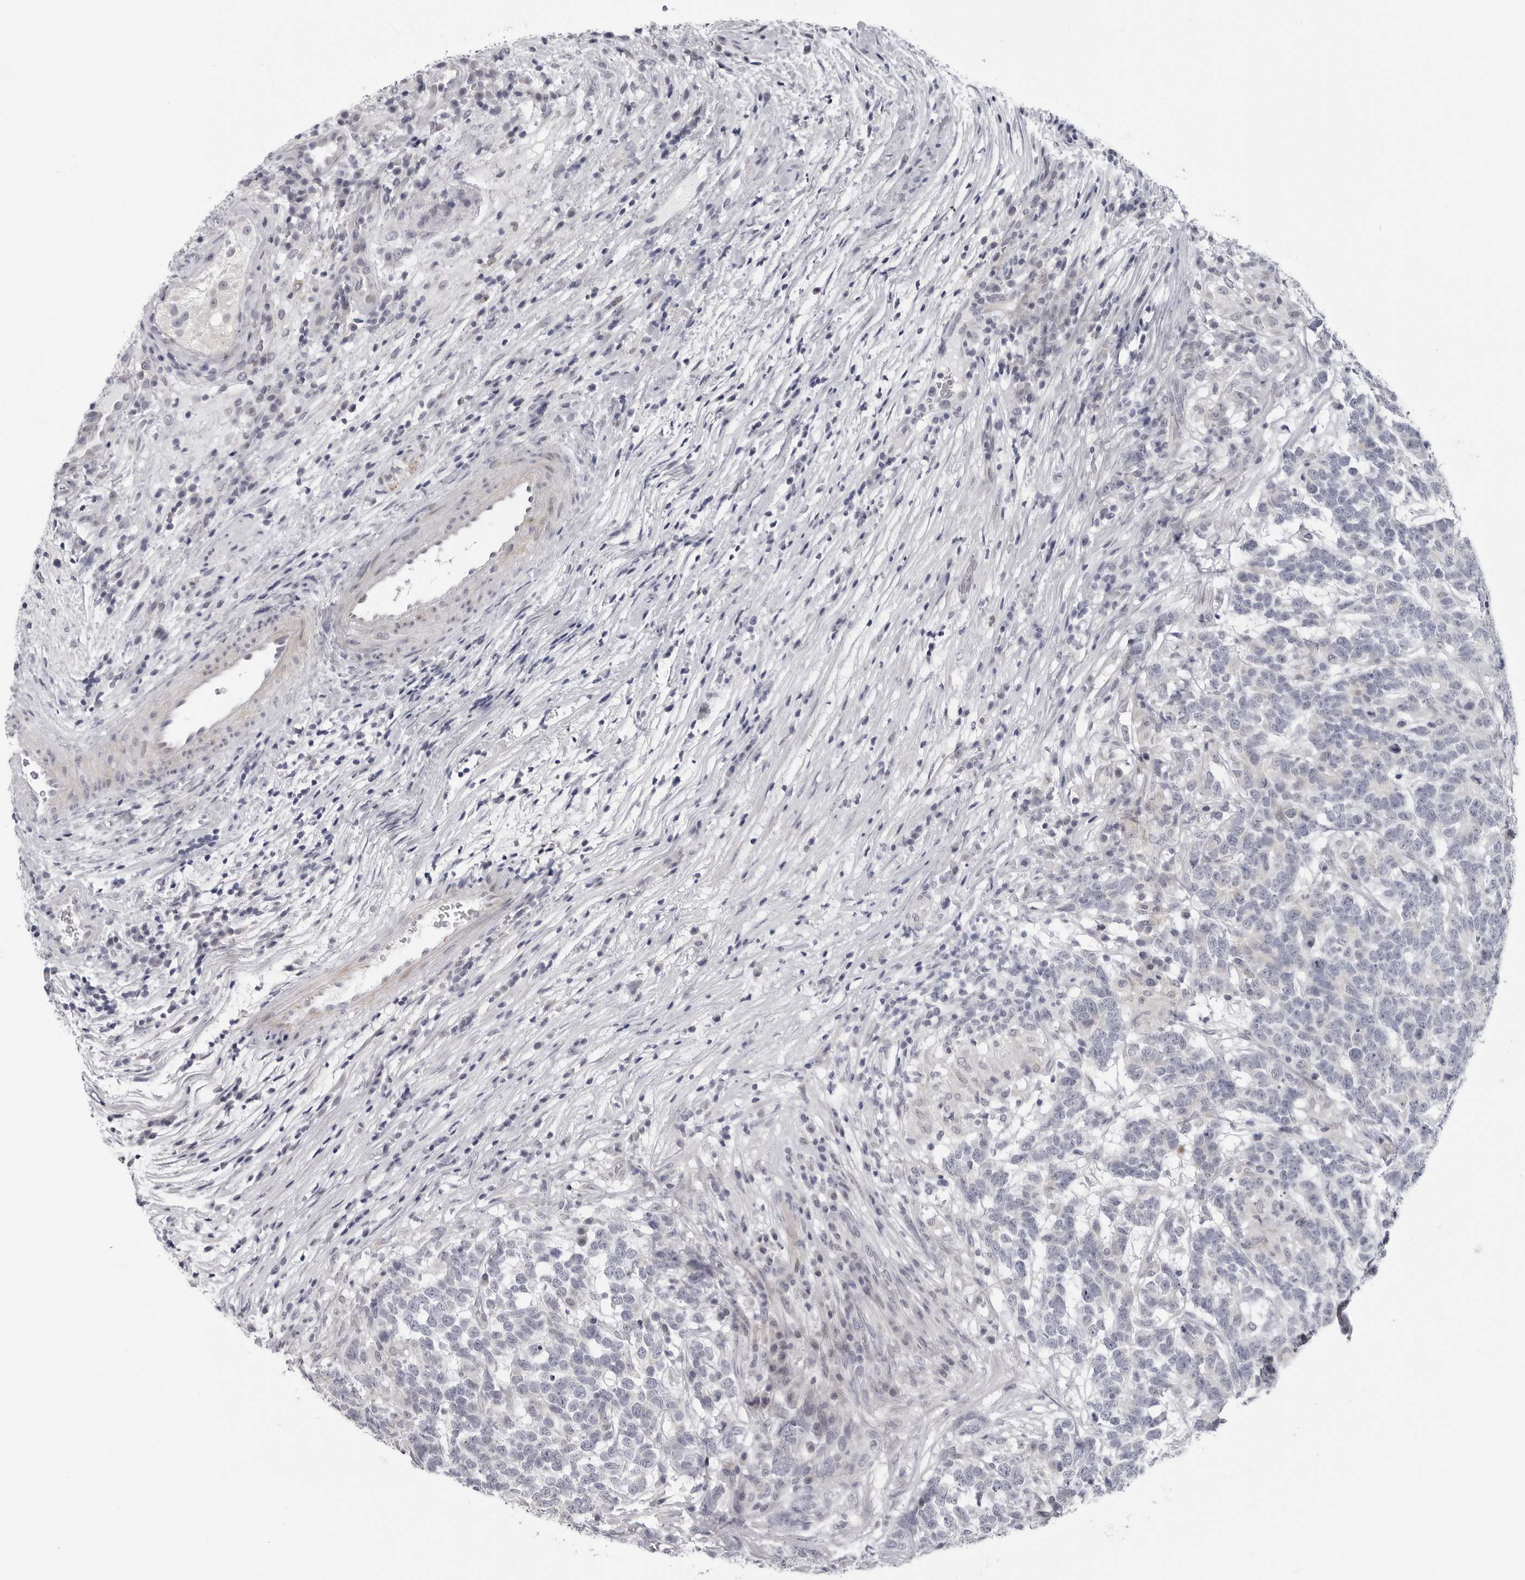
{"staining": {"intensity": "negative", "quantity": "none", "location": "none"}, "tissue": "testis cancer", "cell_type": "Tumor cells", "image_type": "cancer", "snomed": [{"axis": "morphology", "description": "Carcinoma, Embryonal, NOS"}, {"axis": "topography", "description": "Testis"}], "caption": "This is an immunohistochemistry photomicrograph of human testis embryonal carcinoma. There is no positivity in tumor cells.", "gene": "OPLAH", "patient": {"sex": "male", "age": 26}}